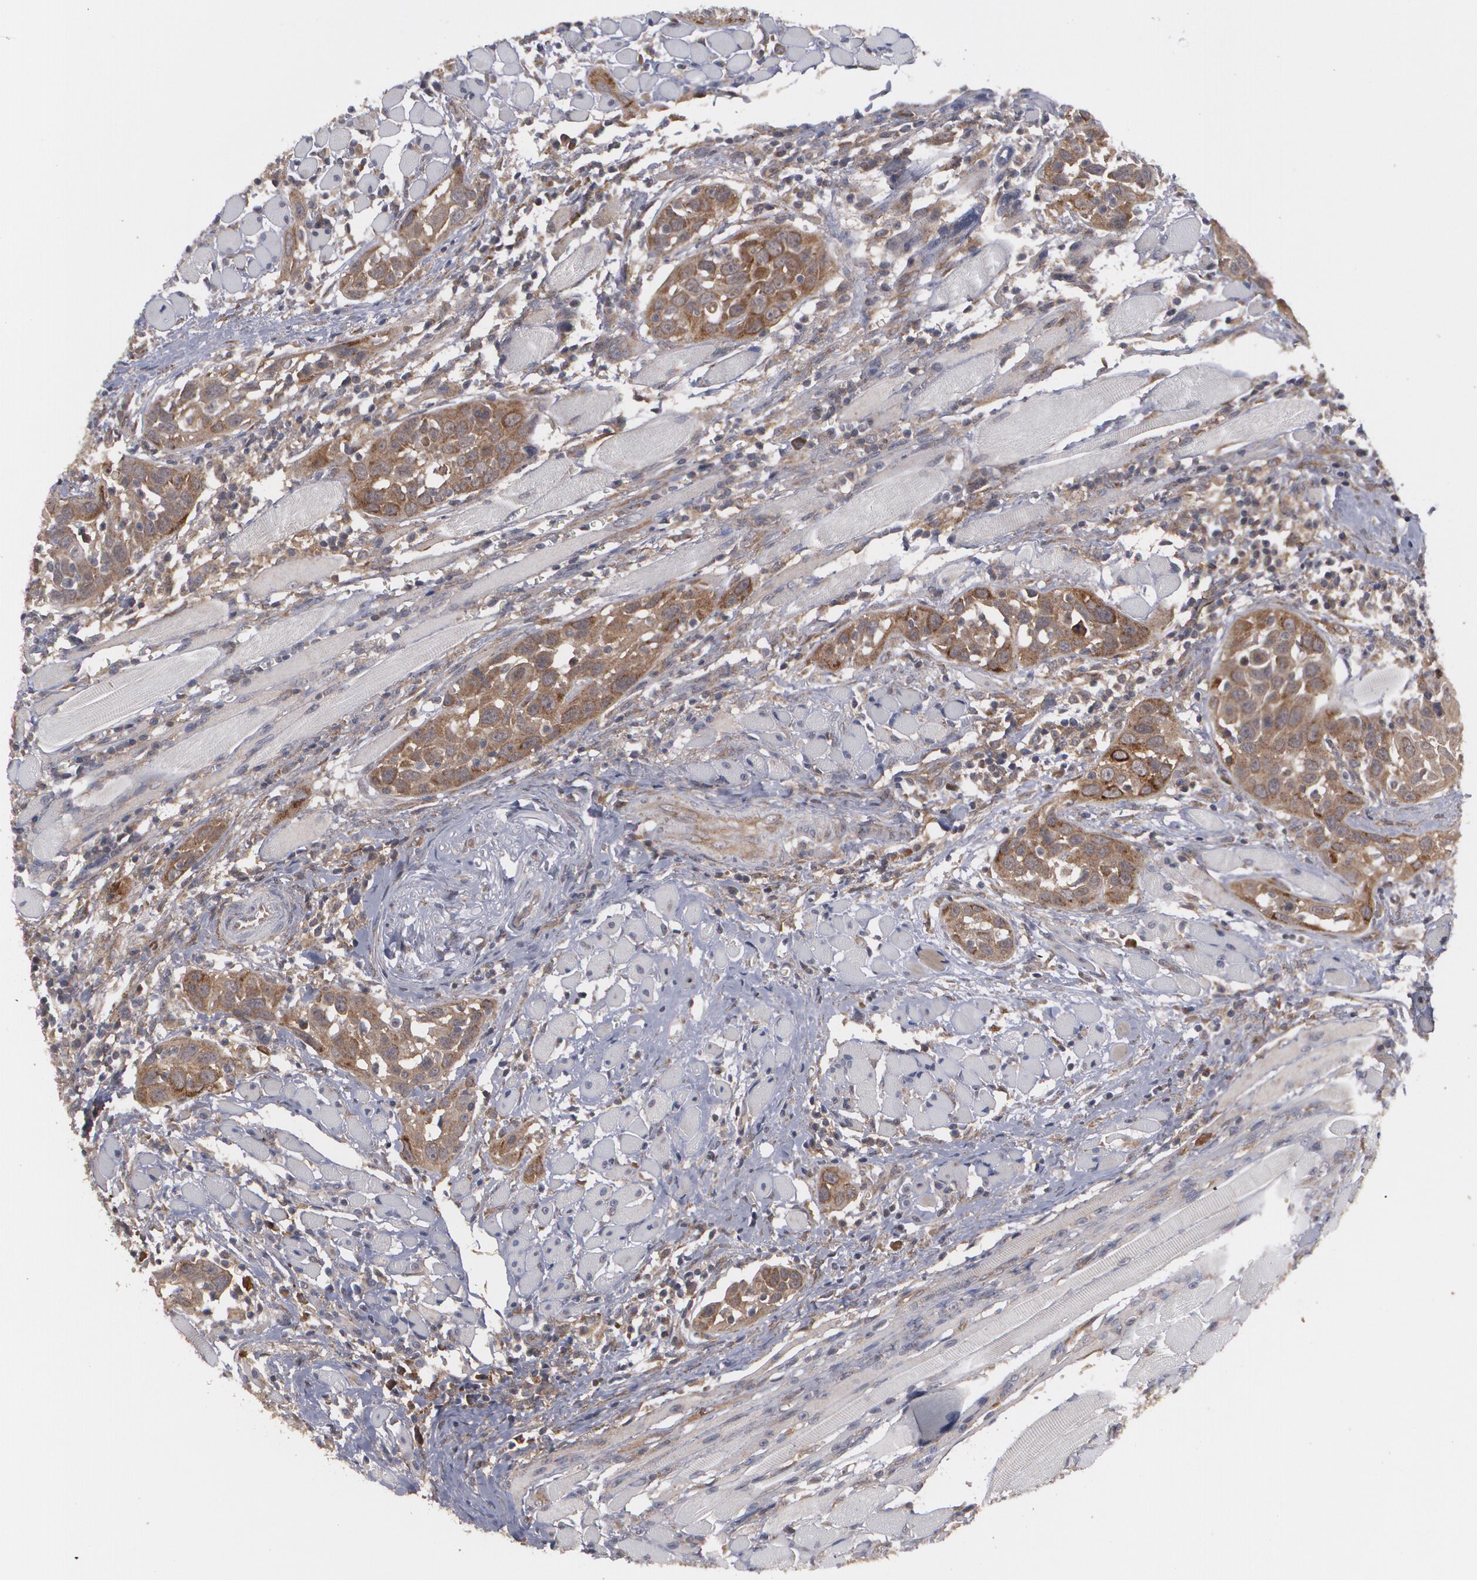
{"staining": {"intensity": "moderate", "quantity": "<25%", "location": "cytoplasmic/membranous"}, "tissue": "head and neck cancer", "cell_type": "Tumor cells", "image_type": "cancer", "snomed": [{"axis": "morphology", "description": "Squamous cell carcinoma, NOS"}, {"axis": "topography", "description": "Oral tissue"}, {"axis": "topography", "description": "Head-Neck"}], "caption": "A micrograph showing moderate cytoplasmic/membranous staining in about <25% of tumor cells in head and neck cancer, as visualized by brown immunohistochemical staining.", "gene": "BMP6", "patient": {"sex": "female", "age": 50}}